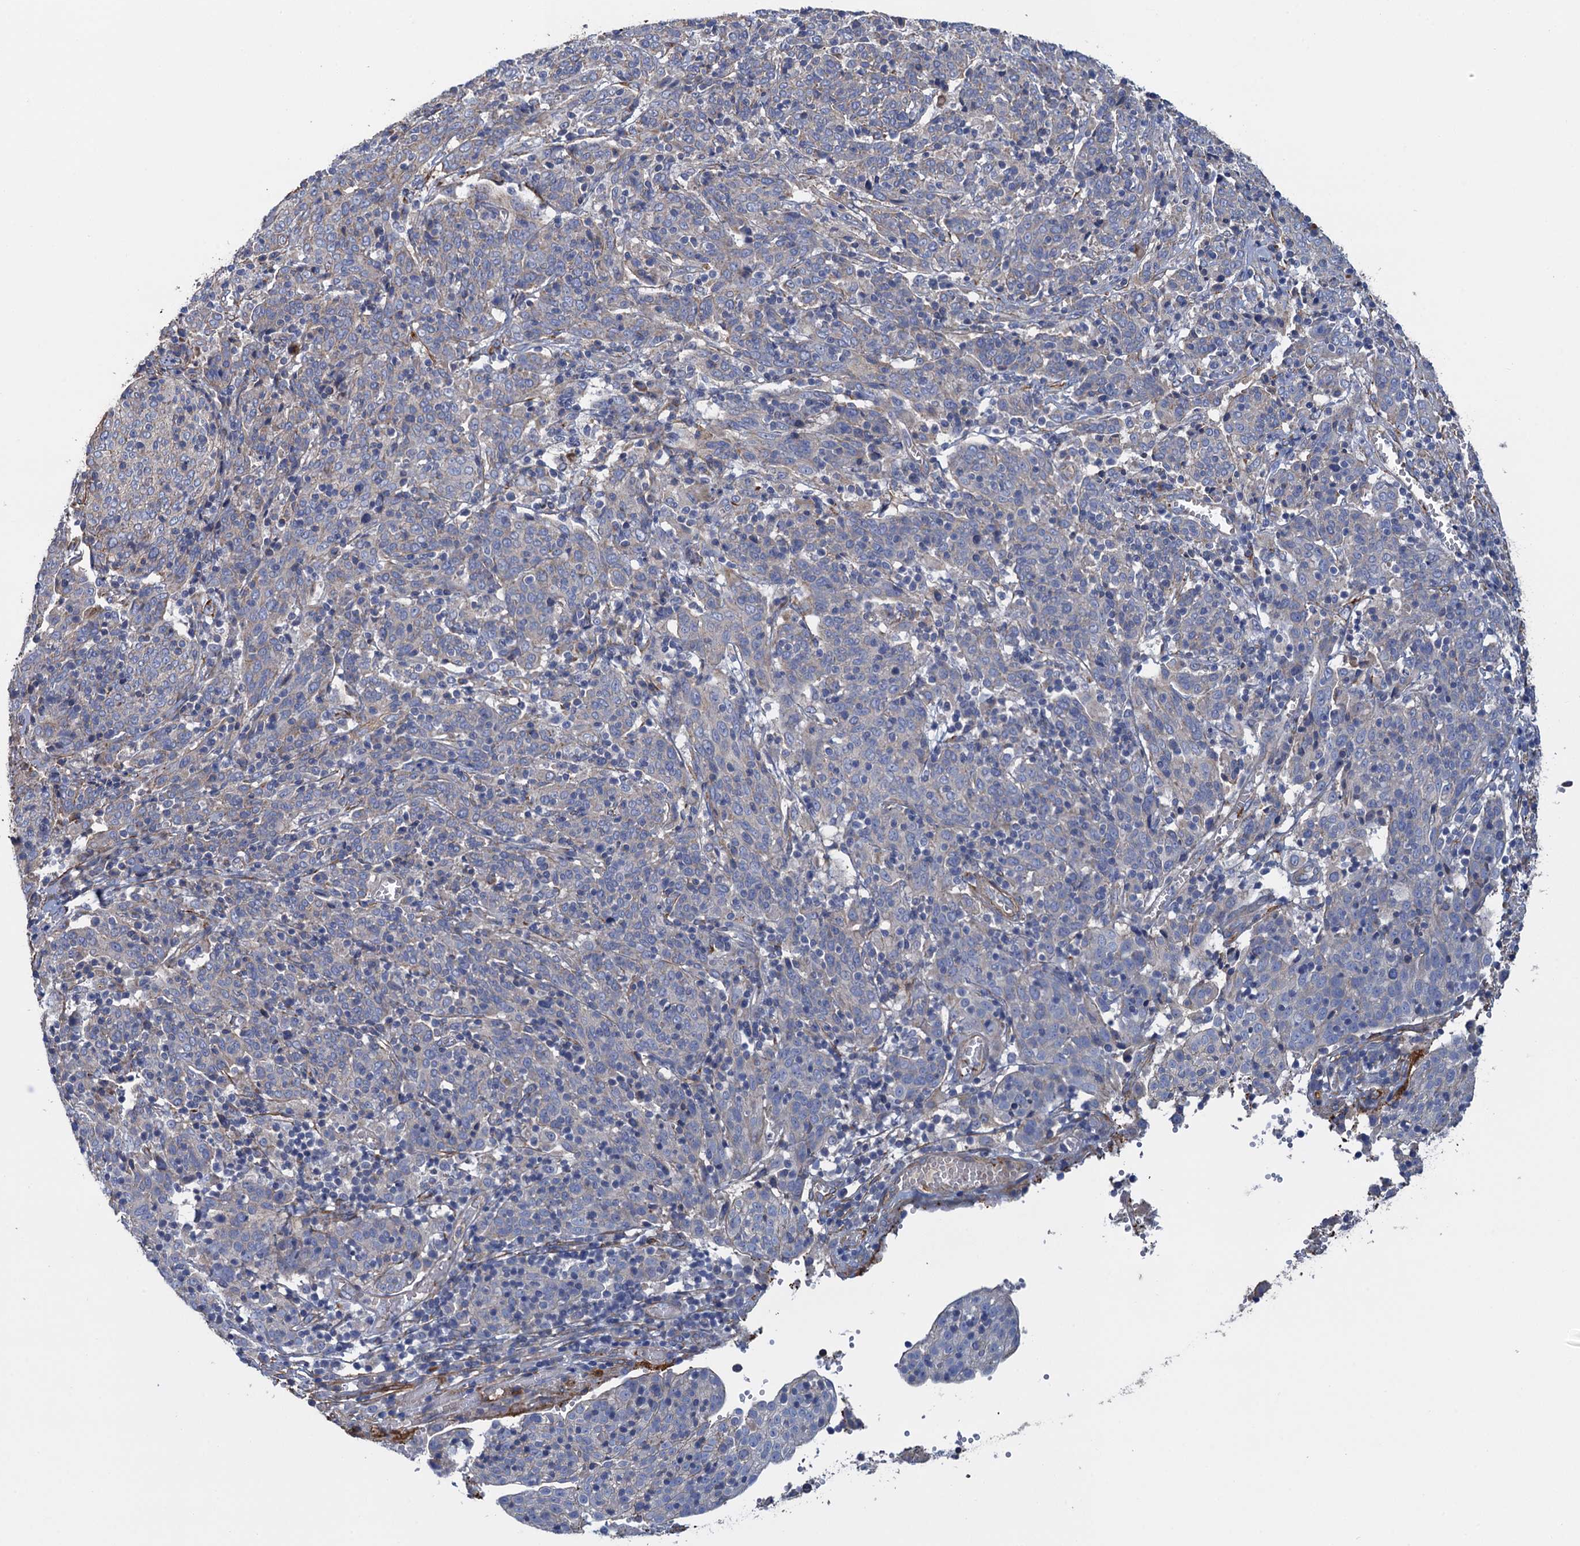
{"staining": {"intensity": "negative", "quantity": "none", "location": "none"}, "tissue": "cervical cancer", "cell_type": "Tumor cells", "image_type": "cancer", "snomed": [{"axis": "morphology", "description": "Squamous cell carcinoma, NOS"}, {"axis": "topography", "description": "Cervix"}], "caption": "A photomicrograph of cervical squamous cell carcinoma stained for a protein exhibits no brown staining in tumor cells.", "gene": "GCSH", "patient": {"sex": "female", "age": 67}}